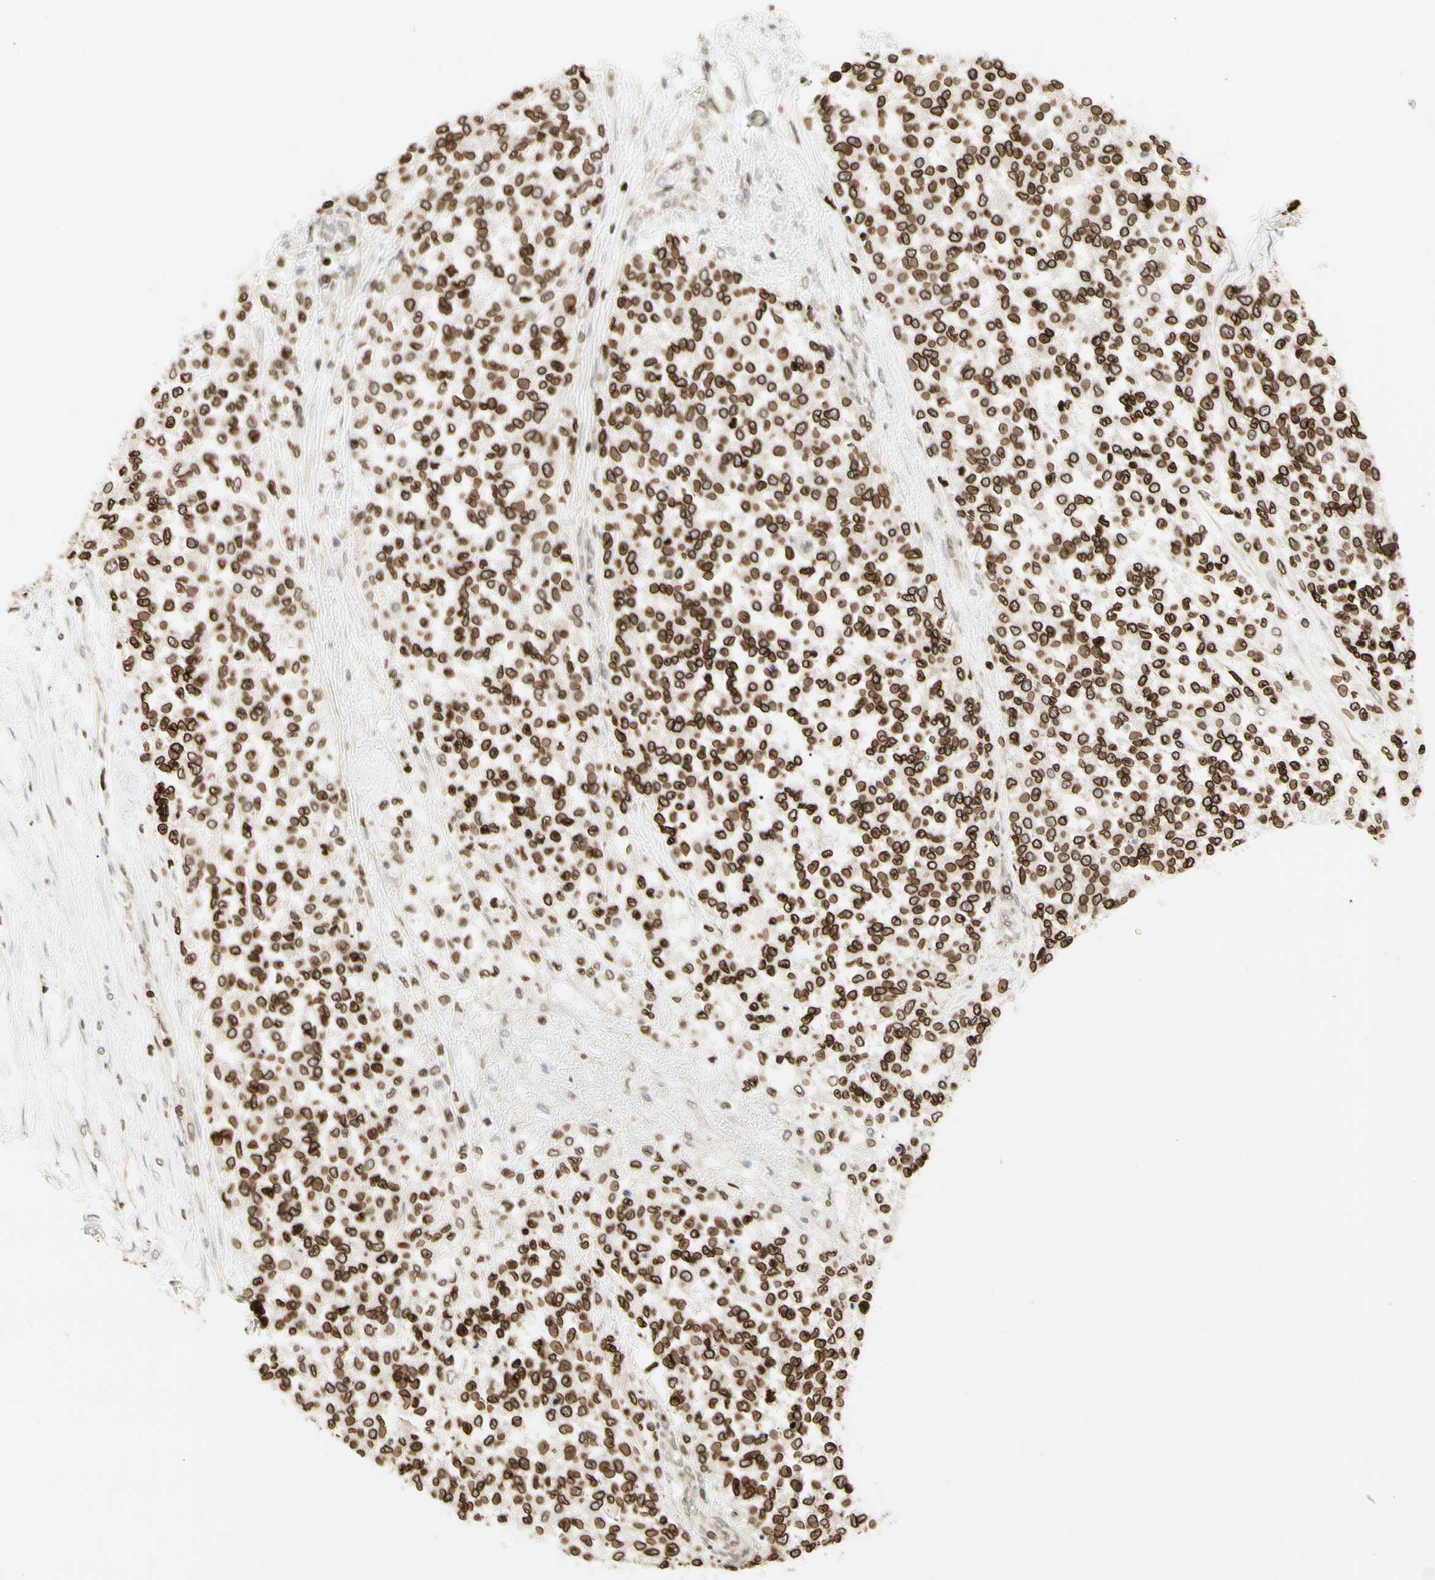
{"staining": {"intensity": "strong", "quantity": ">75%", "location": "cytoplasmic/membranous,nuclear"}, "tissue": "testis cancer", "cell_type": "Tumor cells", "image_type": "cancer", "snomed": [{"axis": "morphology", "description": "Seminoma, NOS"}, {"axis": "topography", "description": "Testis"}], "caption": "Immunohistochemical staining of human testis seminoma reveals high levels of strong cytoplasmic/membranous and nuclear expression in approximately >75% of tumor cells. The staining is performed using DAB (3,3'-diaminobenzidine) brown chromogen to label protein expression. The nuclei are counter-stained blue using hematoxylin.", "gene": "TMPO", "patient": {"sex": "male", "age": 59}}